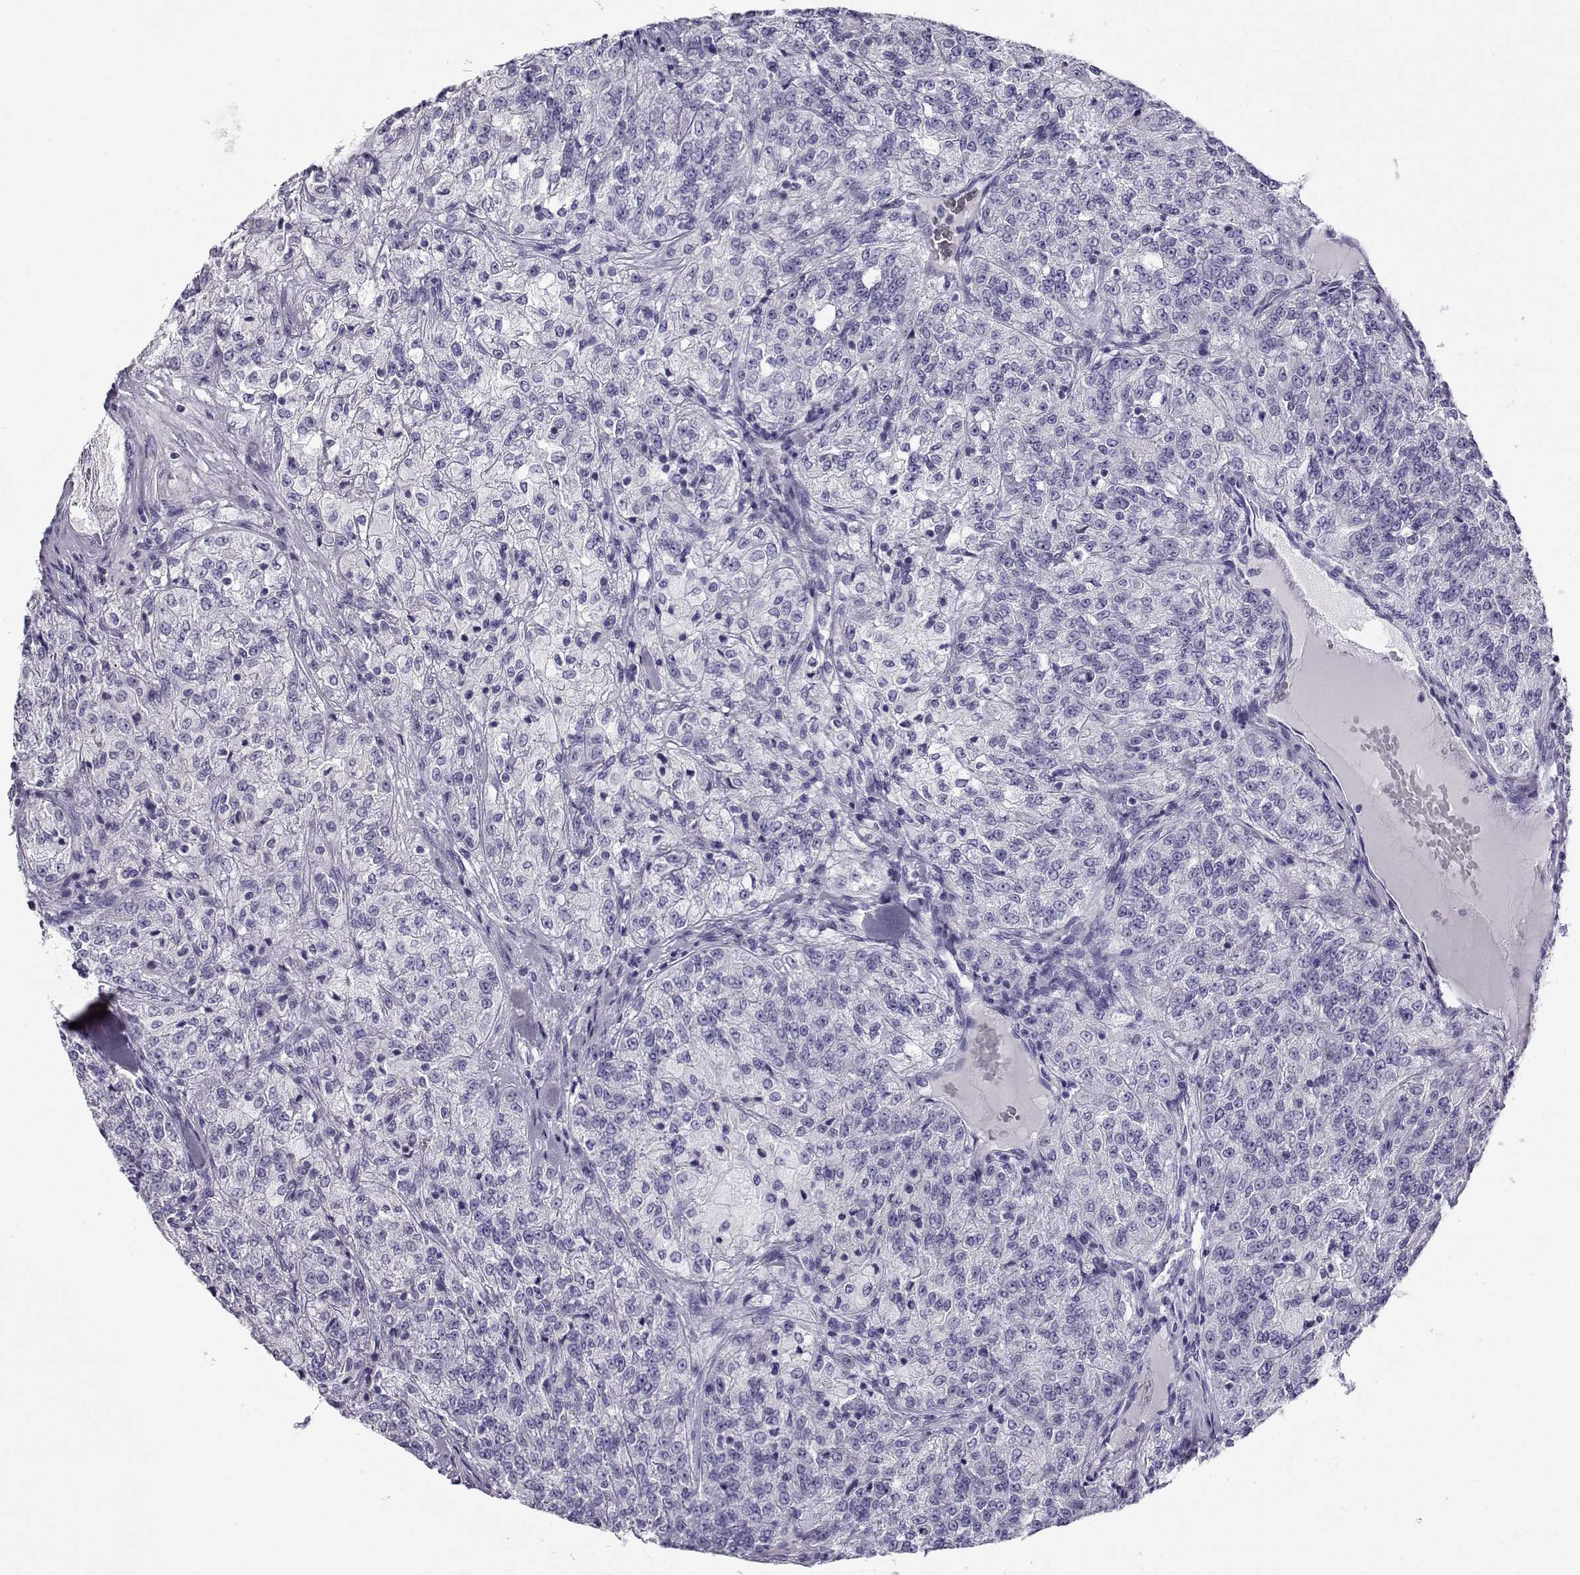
{"staining": {"intensity": "negative", "quantity": "none", "location": "none"}, "tissue": "renal cancer", "cell_type": "Tumor cells", "image_type": "cancer", "snomed": [{"axis": "morphology", "description": "Adenocarcinoma, NOS"}, {"axis": "topography", "description": "Kidney"}], "caption": "There is no significant staining in tumor cells of renal cancer (adenocarcinoma).", "gene": "CABS1", "patient": {"sex": "female", "age": 63}}